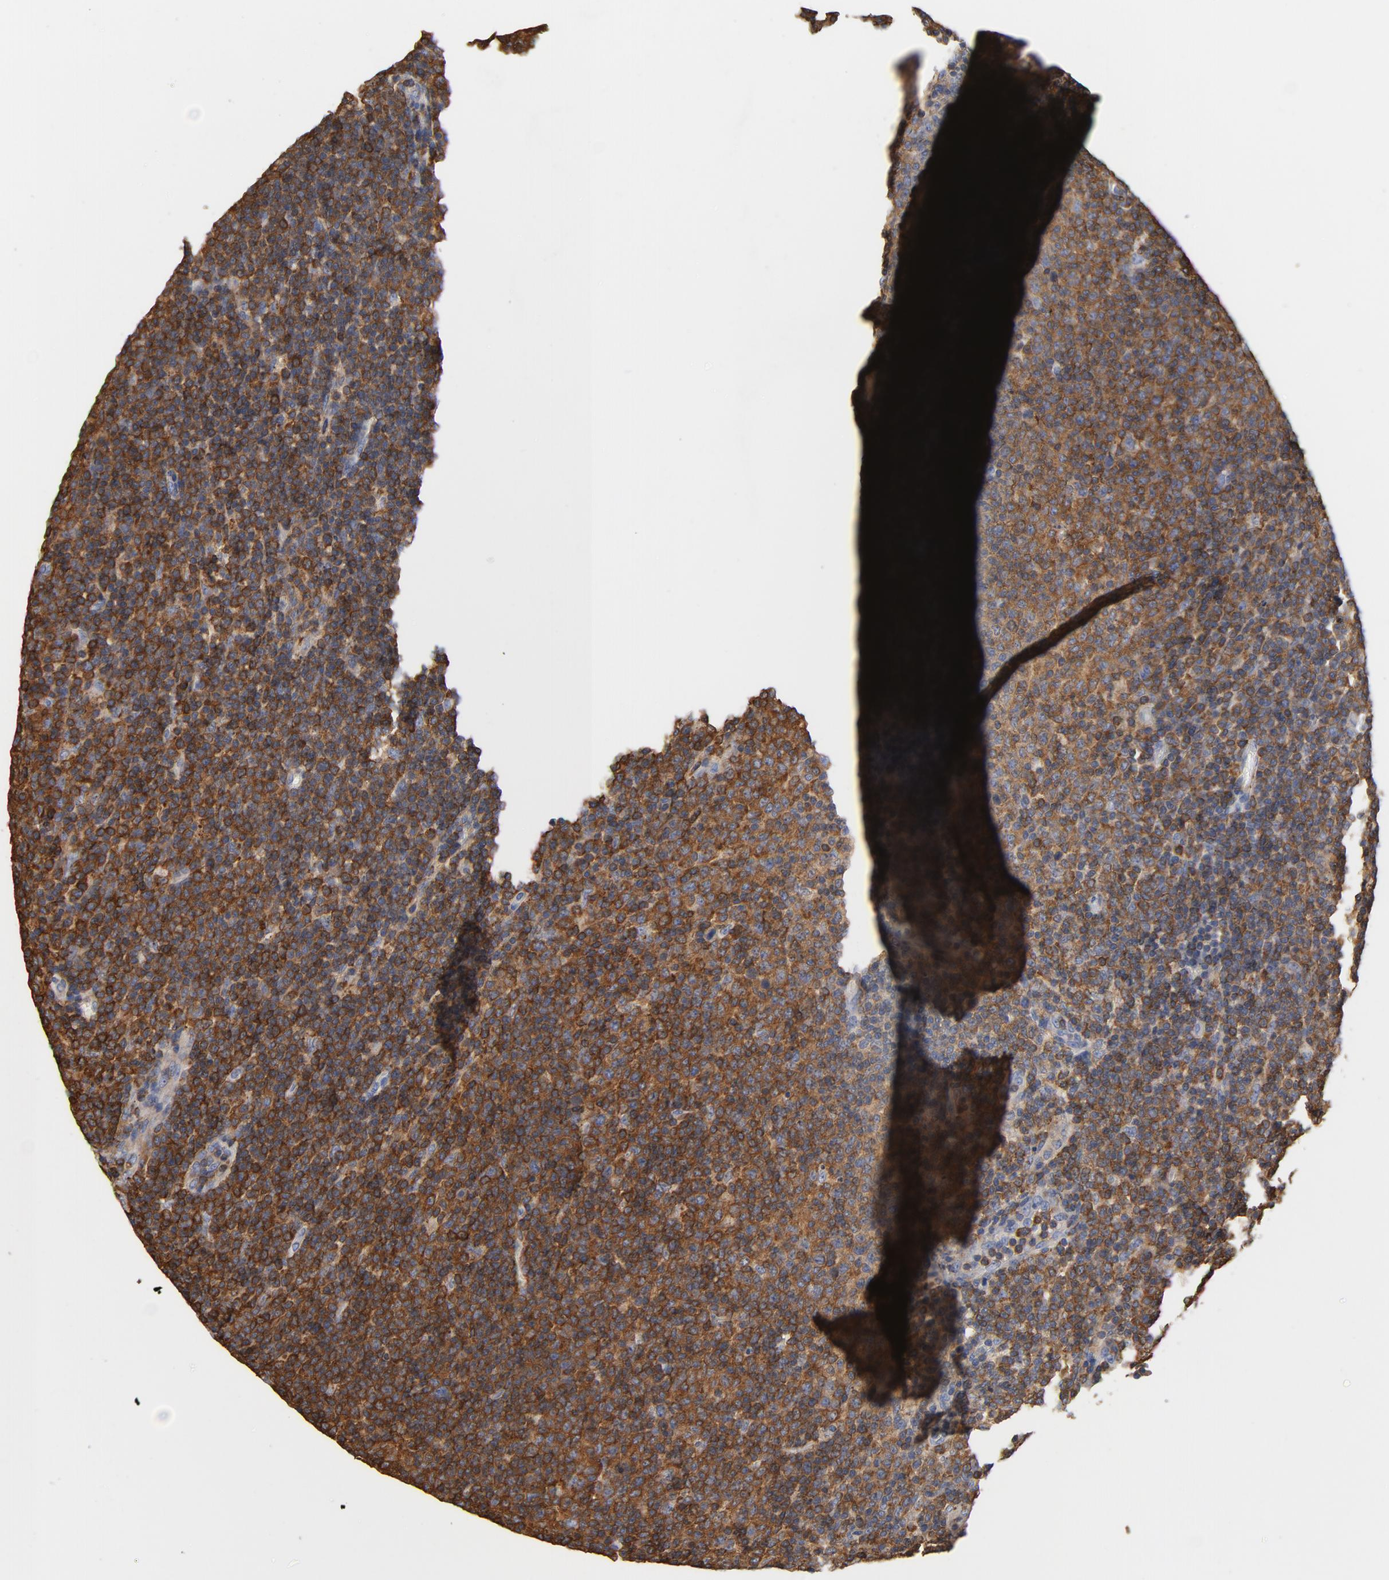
{"staining": {"intensity": "strong", "quantity": ">75%", "location": "cytoplasmic/membranous"}, "tissue": "lymphoma", "cell_type": "Tumor cells", "image_type": "cancer", "snomed": [{"axis": "morphology", "description": "Malignant lymphoma, non-Hodgkin's type, Low grade"}, {"axis": "topography", "description": "Lymph node"}], "caption": "Tumor cells display high levels of strong cytoplasmic/membranous staining in about >75% of cells in low-grade malignant lymphoma, non-Hodgkin's type. The protein of interest is stained brown, and the nuclei are stained in blue (DAB IHC with brightfield microscopy, high magnification).", "gene": "EZR", "patient": {"sex": "male", "age": 70}}